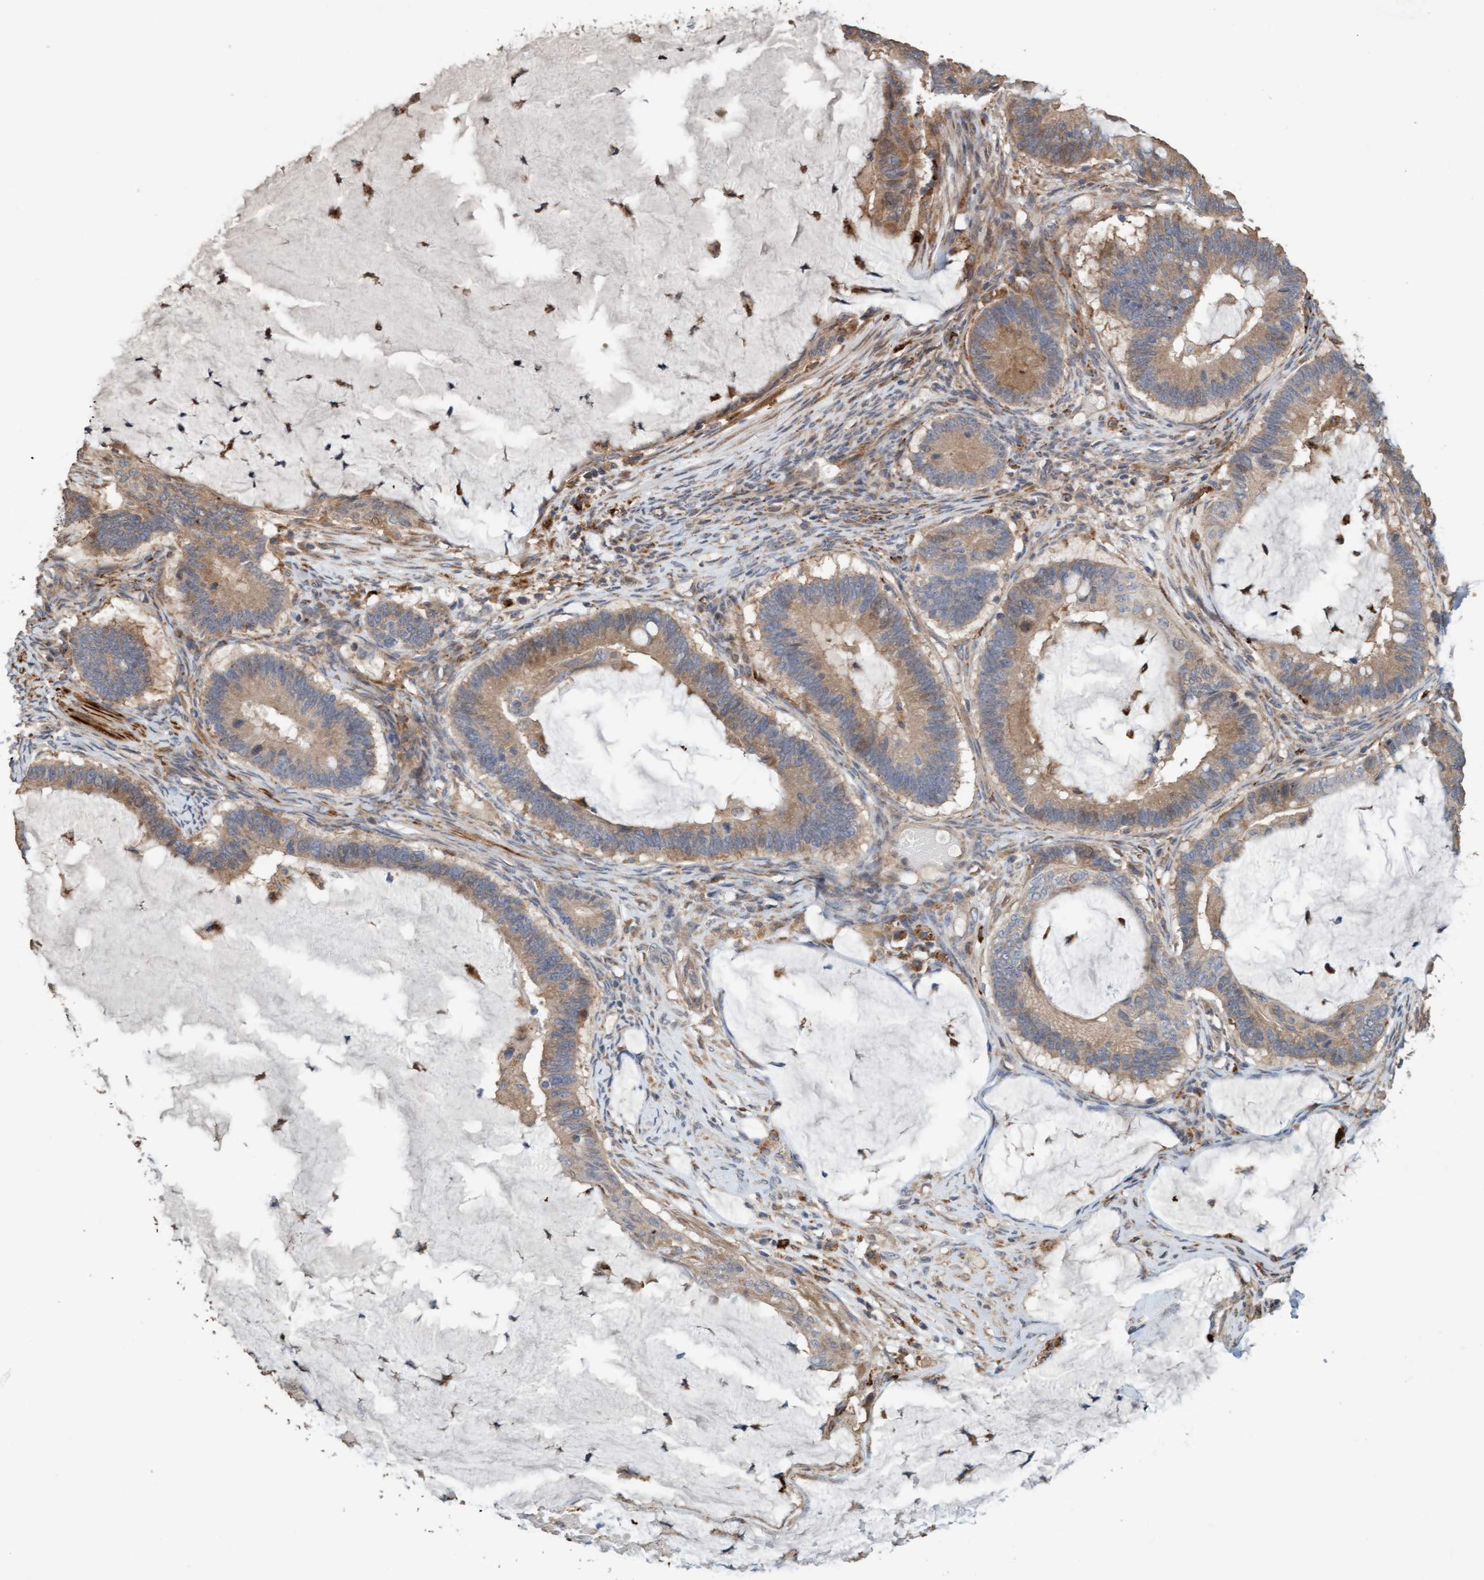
{"staining": {"intensity": "moderate", "quantity": "25%-75%", "location": "cytoplasmic/membranous"}, "tissue": "ovarian cancer", "cell_type": "Tumor cells", "image_type": "cancer", "snomed": [{"axis": "morphology", "description": "Cystadenocarcinoma, mucinous, NOS"}, {"axis": "topography", "description": "Ovary"}], "caption": "Immunohistochemical staining of human ovarian cancer displays moderate cytoplasmic/membranous protein expression in approximately 25%-75% of tumor cells.", "gene": "LONRF1", "patient": {"sex": "female", "age": 61}}